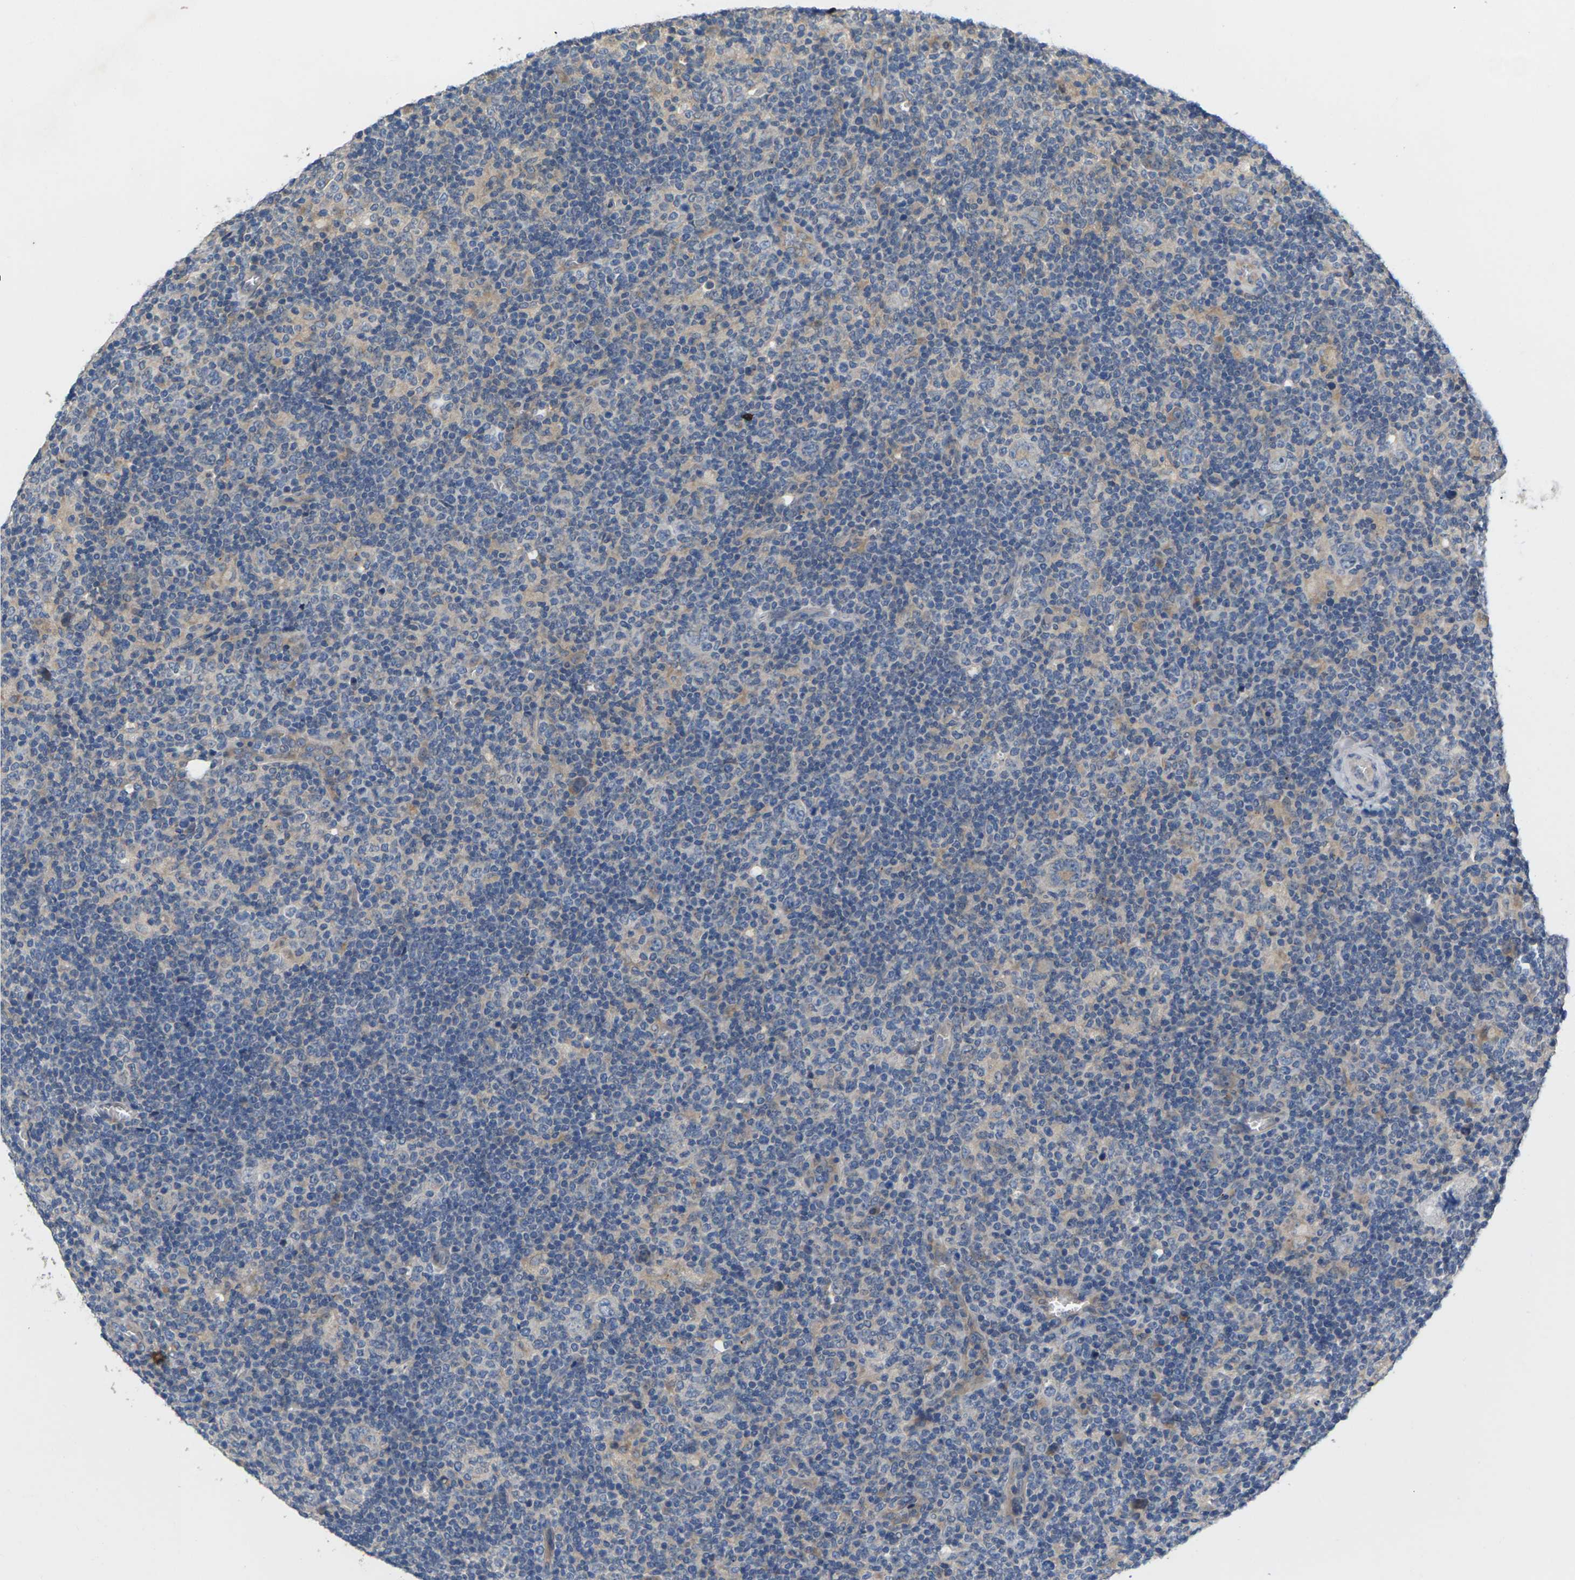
{"staining": {"intensity": "weak", "quantity": "<25%", "location": "cytoplasmic/membranous"}, "tissue": "lymphoma", "cell_type": "Tumor cells", "image_type": "cancer", "snomed": [{"axis": "morphology", "description": "Hodgkin's disease, NOS"}, {"axis": "topography", "description": "Lymph node"}], "caption": "Histopathology image shows no significant protein expression in tumor cells of Hodgkin's disease.", "gene": "SLC2A2", "patient": {"sex": "female", "age": 57}}